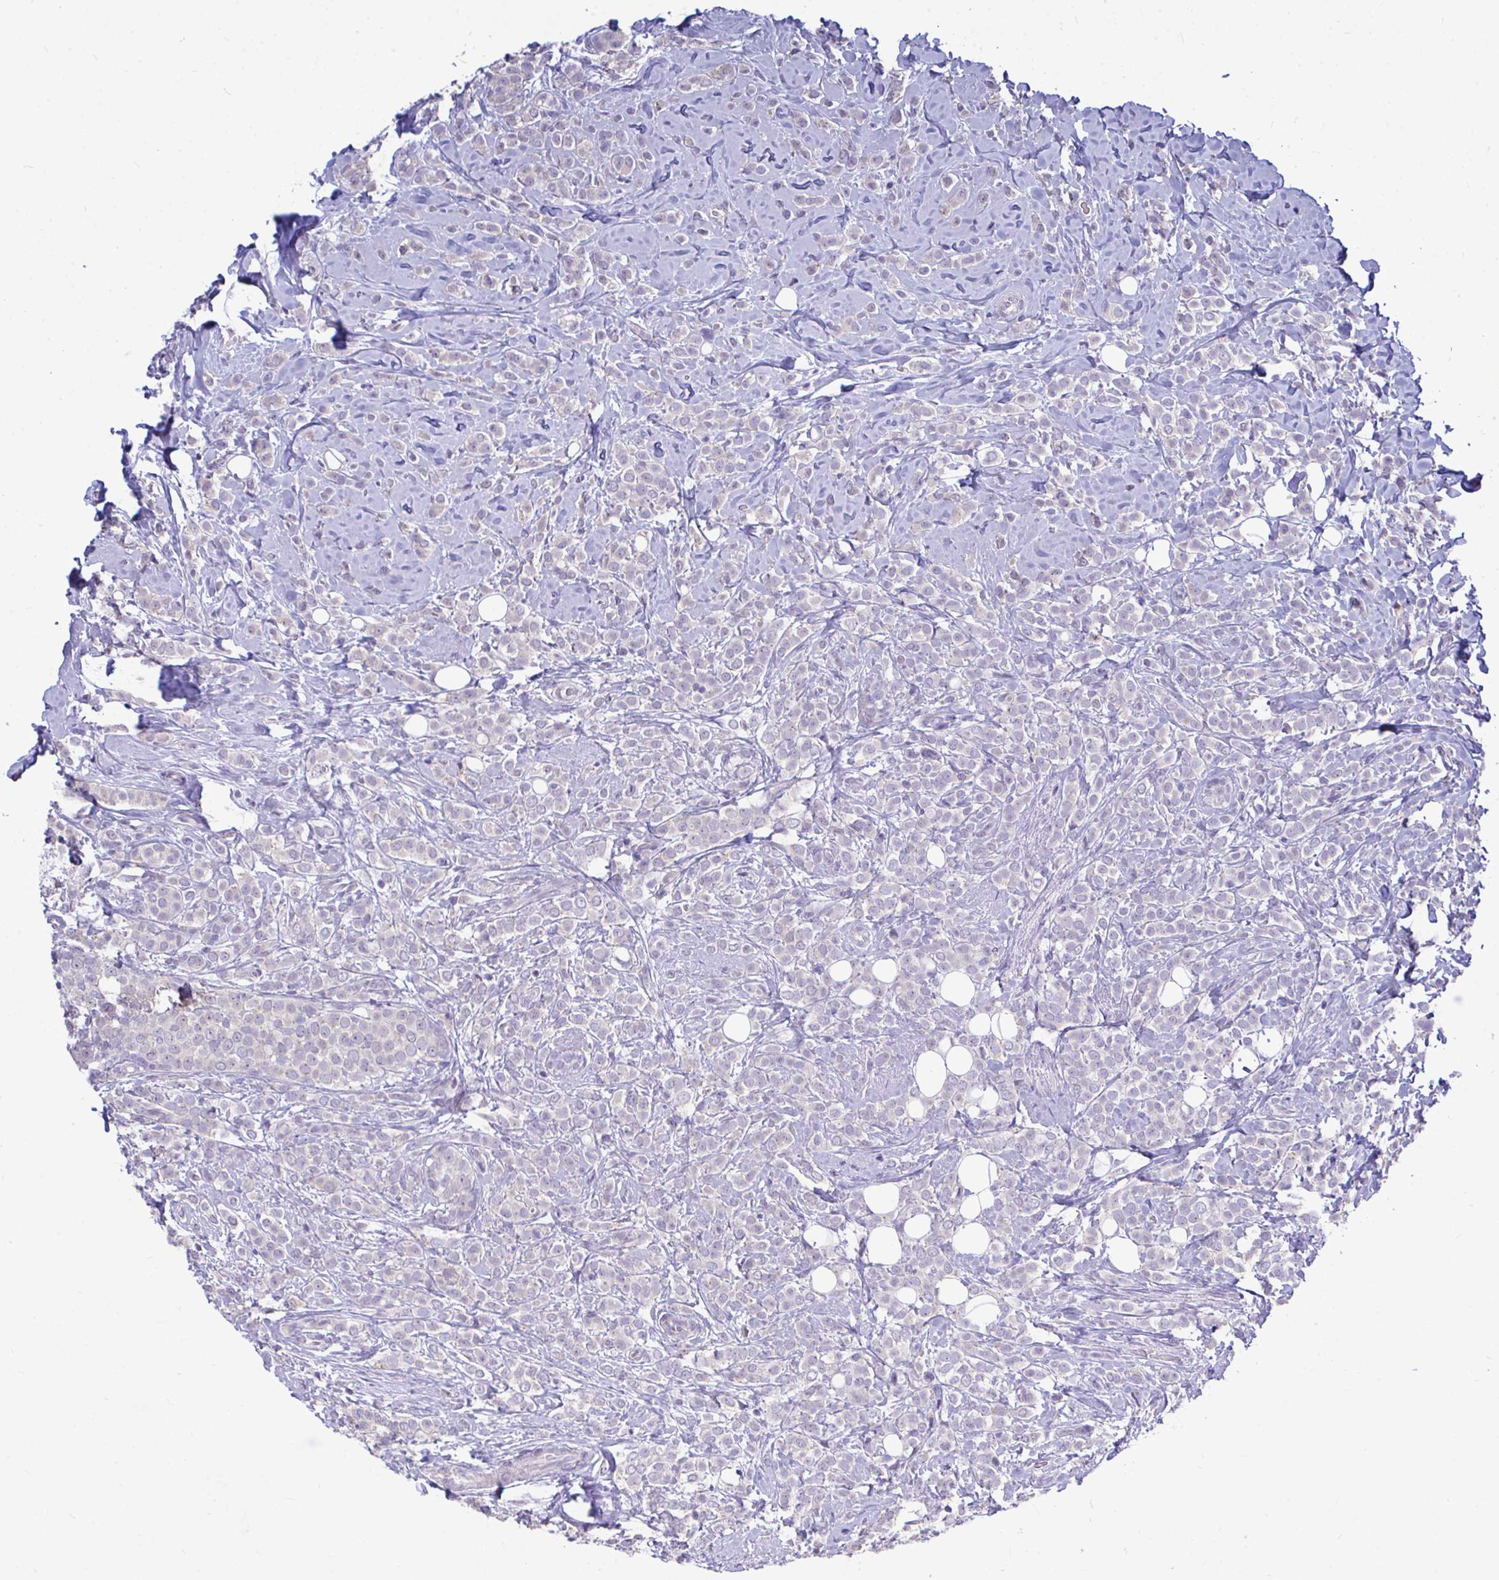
{"staining": {"intensity": "weak", "quantity": "<25%", "location": "cytoplasmic/membranous"}, "tissue": "breast cancer", "cell_type": "Tumor cells", "image_type": "cancer", "snomed": [{"axis": "morphology", "description": "Lobular carcinoma"}, {"axis": "topography", "description": "Breast"}], "caption": "The micrograph demonstrates no staining of tumor cells in breast cancer (lobular carcinoma). (DAB (3,3'-diaminobenzidine) immunohistochemistry (IHC) with hematoxylin counter stain).", "gene": "PIGK", "patient": {"sex": "female", "age": 49}}